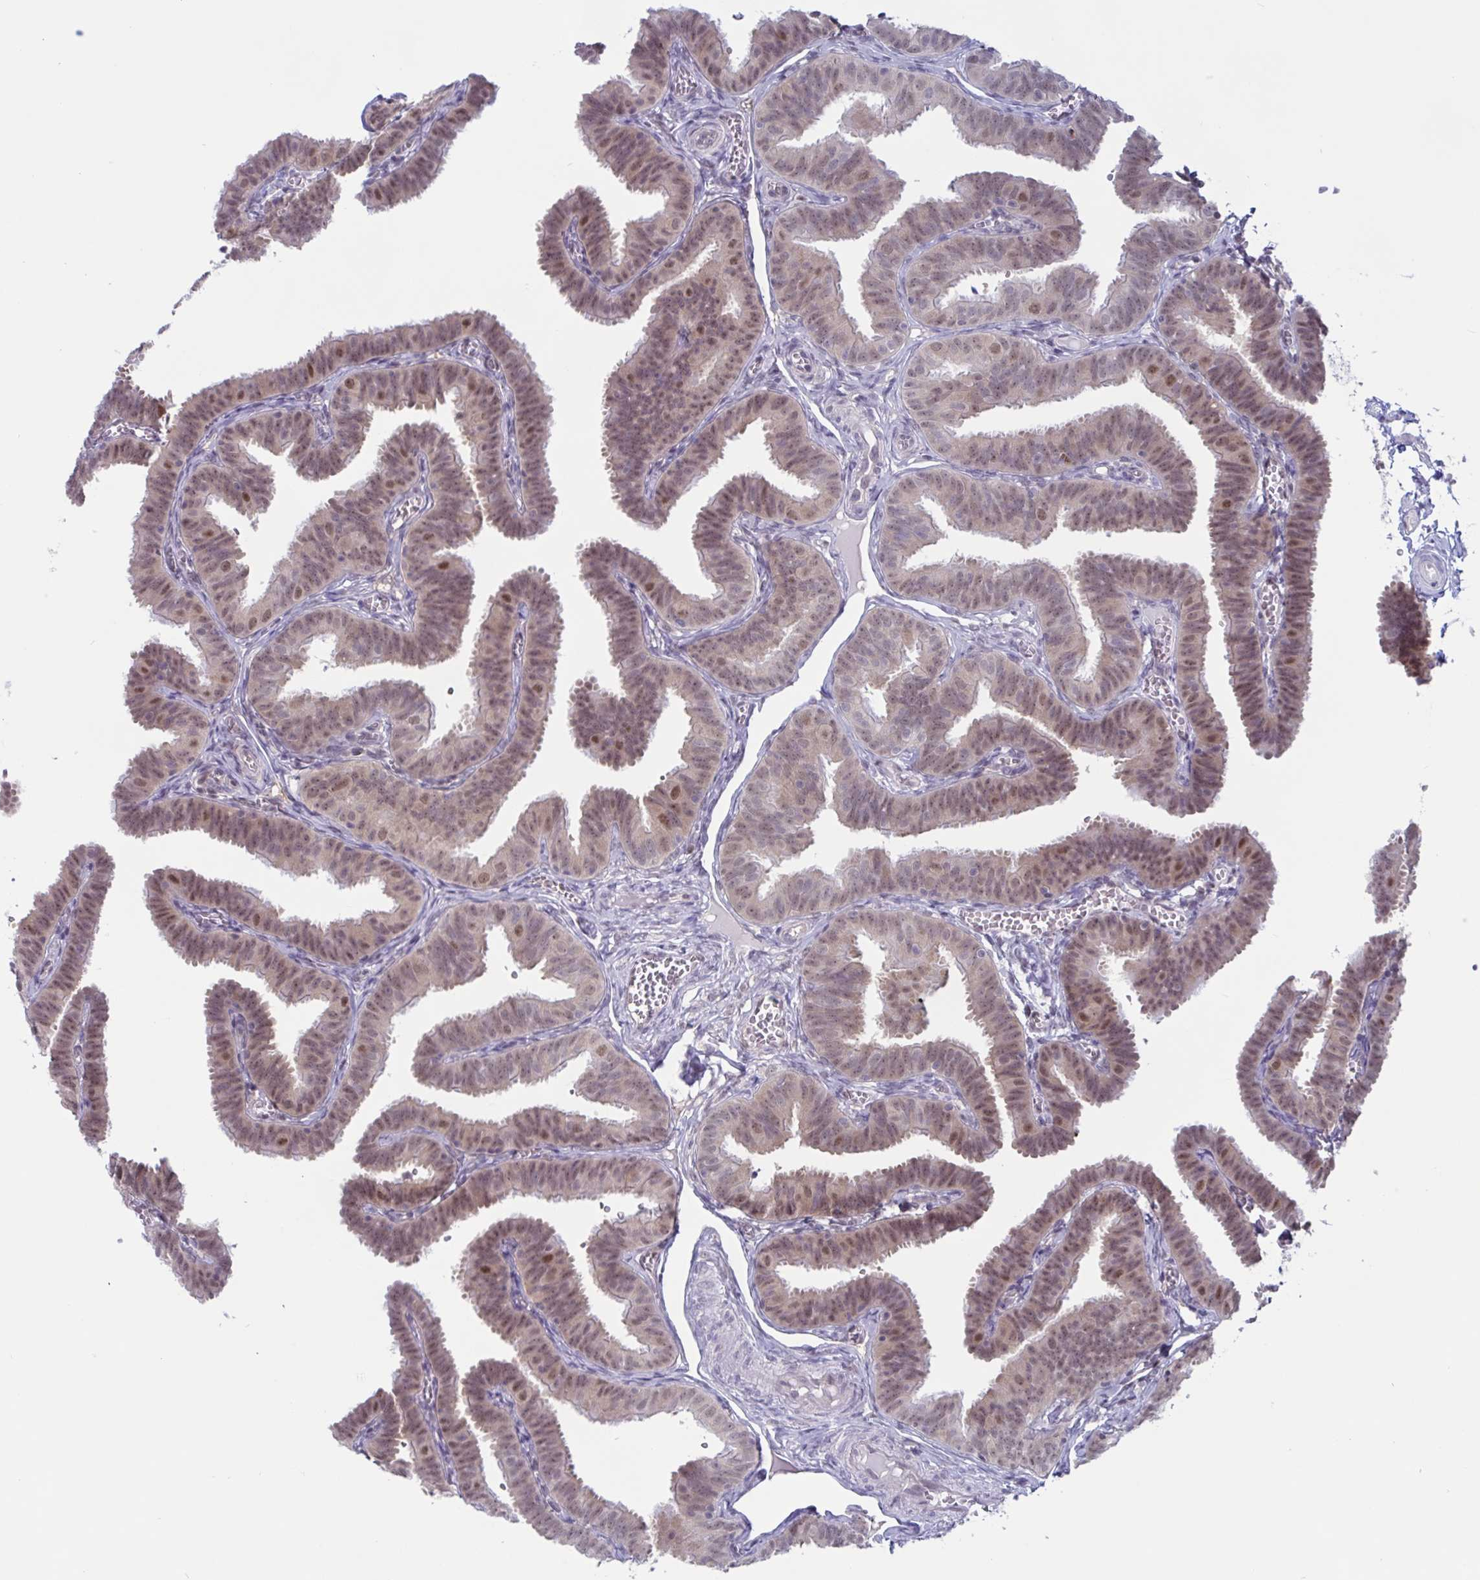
{"staining": {"intensity": "moderate", "quantity": "25%-75%", "location": "nuclear"}, "tissue": "fallopian tube", "cell_type": "Glandular cells", "image_type": "normal", "snomed": [{"axis": "morphology", "description": "Normal tissue, NOS"}, {"axis": "topography", "description": "Fallopian tube"}], "caption": "The photomicrograph demonstrates a brown stain indicating the presence of a protein in the nuclear of glandular cells in fallopian tube. The staining was performed using DAB (3,3'-diaminobenzidine), with brown indicating positive protein expression. Nuclei are stained blue with hematoxylin.", "gene": "TSN", "patient": {"sex": "female", "age": 25}}